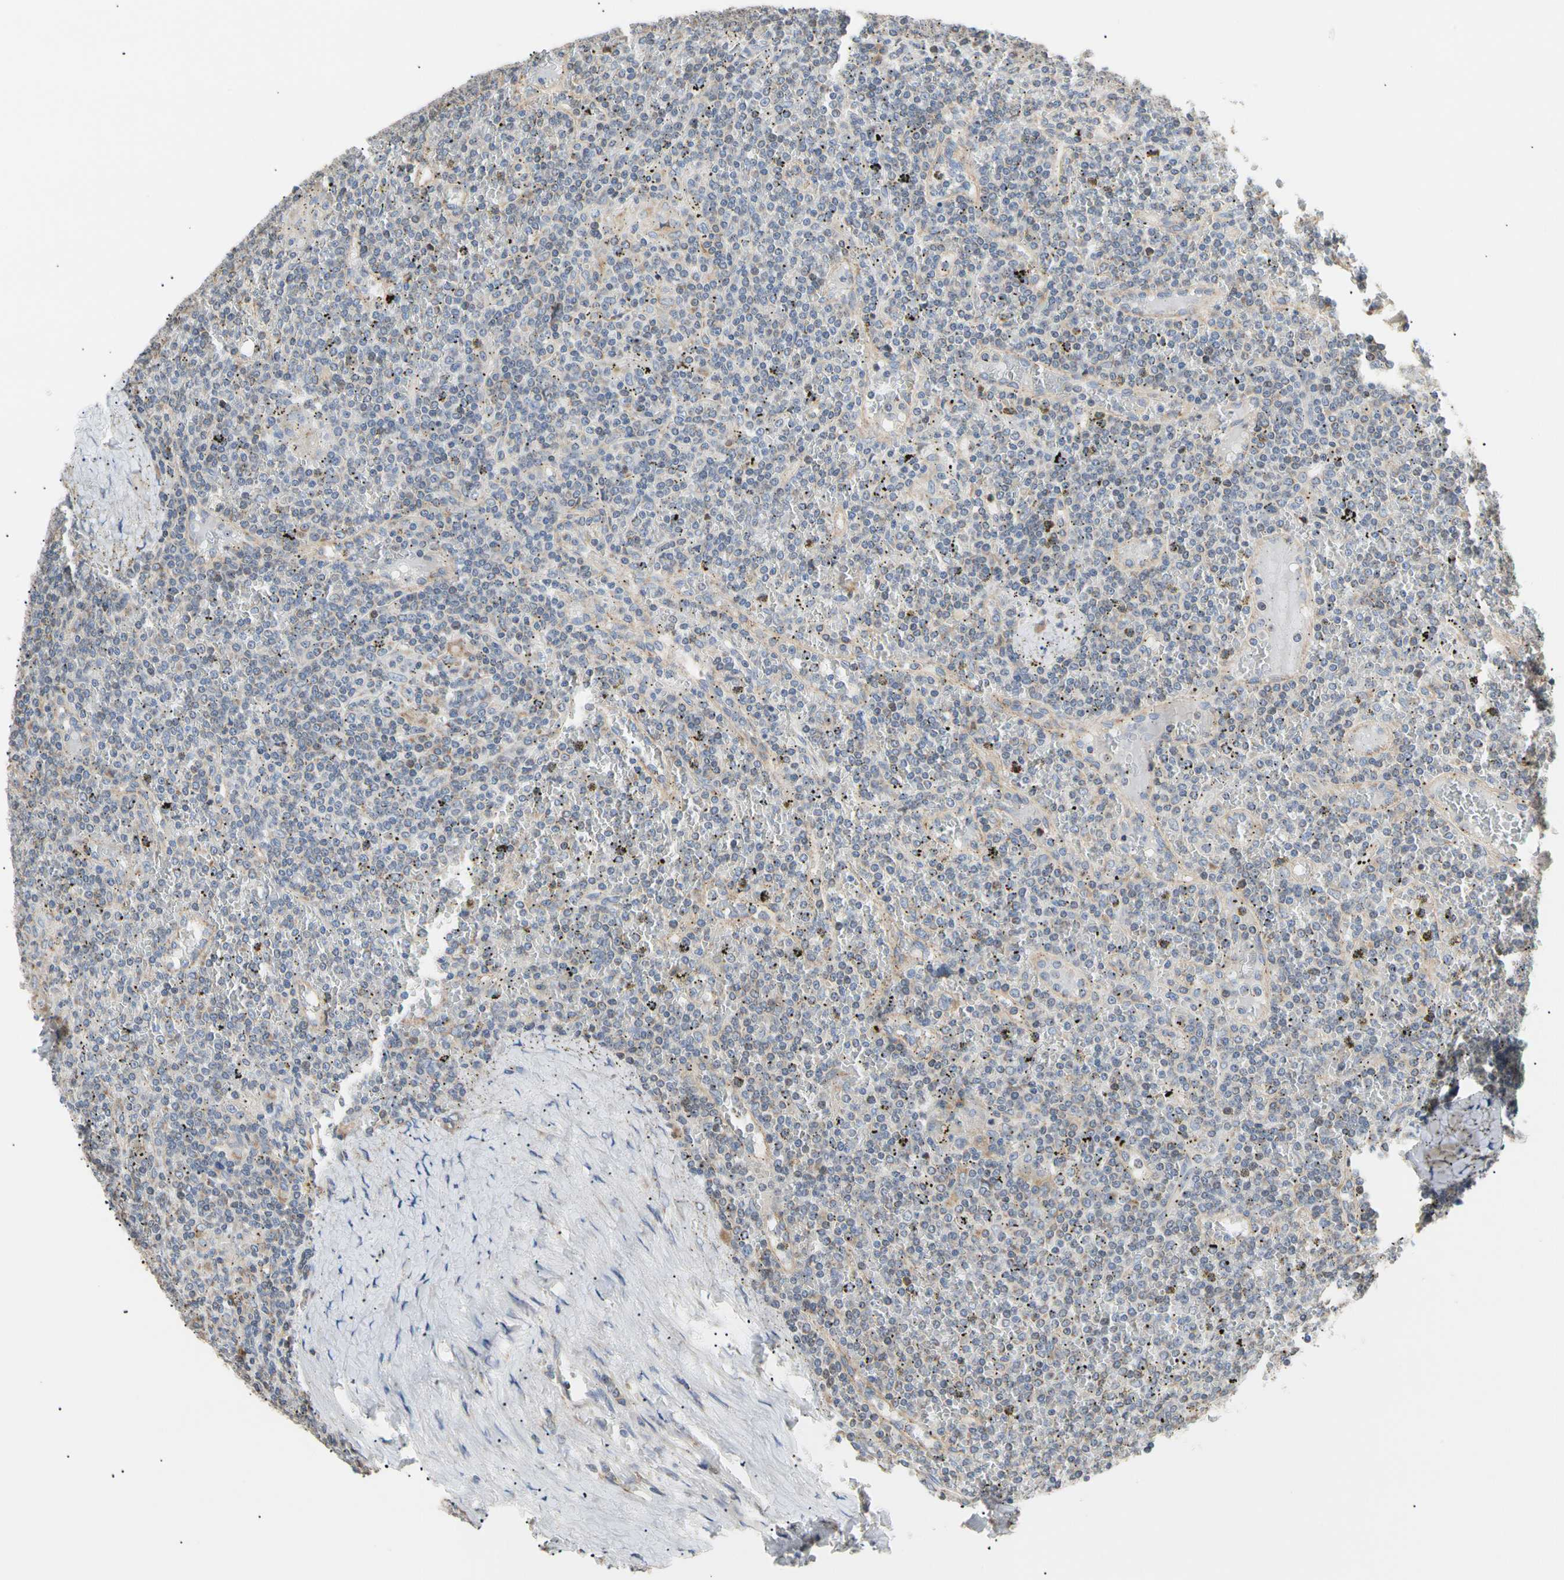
{"staining": {"intensity": "negative", "quantity": "none", "location": "none"}, "tissue": "lymphoma", "cell_type": "Tumor cells", "image_type": "cancer", "snomed": [{"axis": "morphology", "description": "Malignant lymphoma, non-Hodgkin's type, Low grade"}, {"axis": "topography", "description": "Spleen"}], "caption": "Immunohistochemistry of low-grade malignant lymphoma, non-Hodgkin's type shows no expression in tumor cells.", "gene": "PLGRKT", "patient": {"sex": "female", "age": 19}}